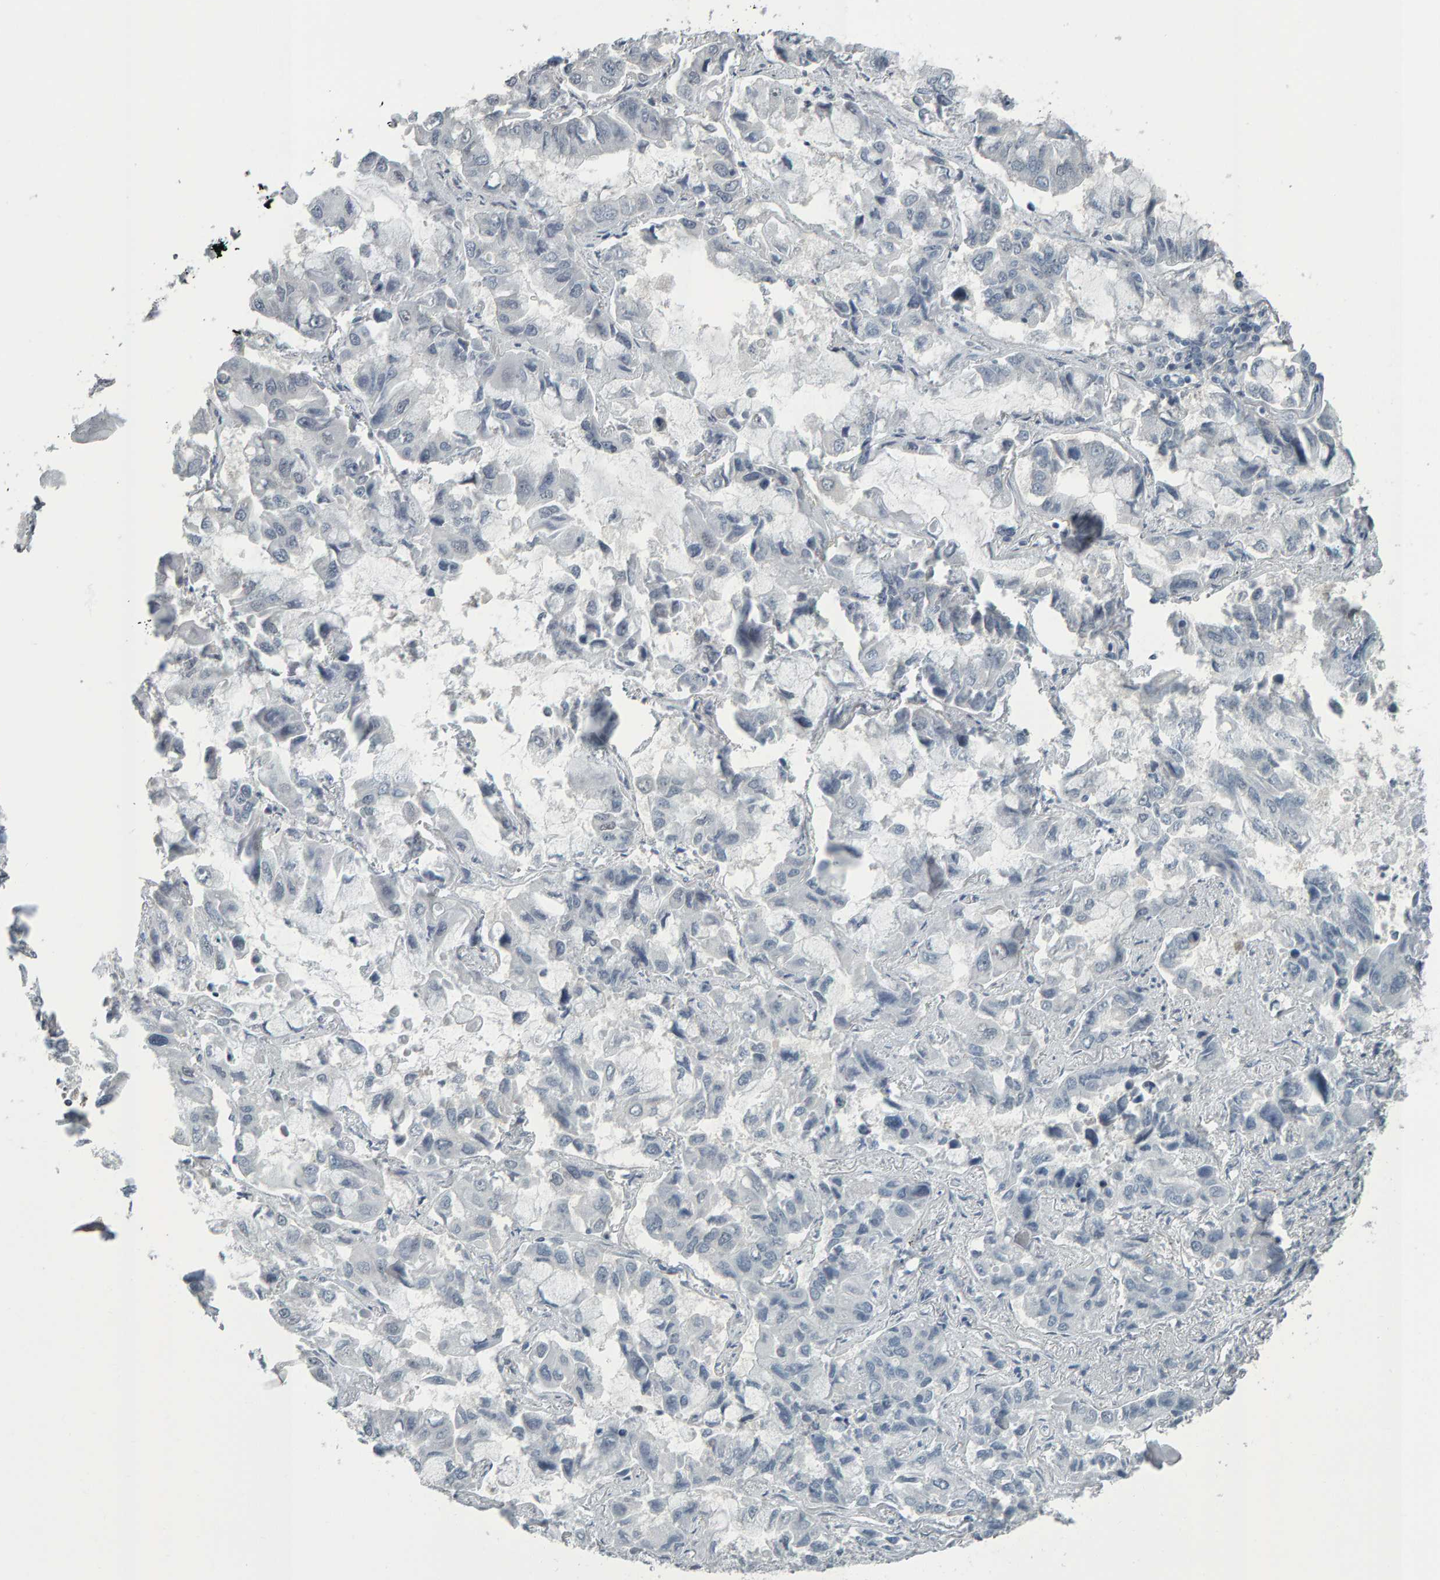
{"staining": {"intensity": "negative", "quantity": "none", "location": "none"}, "tissue": "lung cancer", "cell_type": "Tumor cells", "image_type": "cancer", "snomed": [{"axis": "morphology", "description": "Adenocarcinoma, NOS"}, {"axis": "topography", "description": "Lung"}], "caption": "Tumor cells are negative for protein expression in human lung cancer (adenocarcinoma).", "gene": "PYY", "patient": {"sex": "male", "age": 64}}